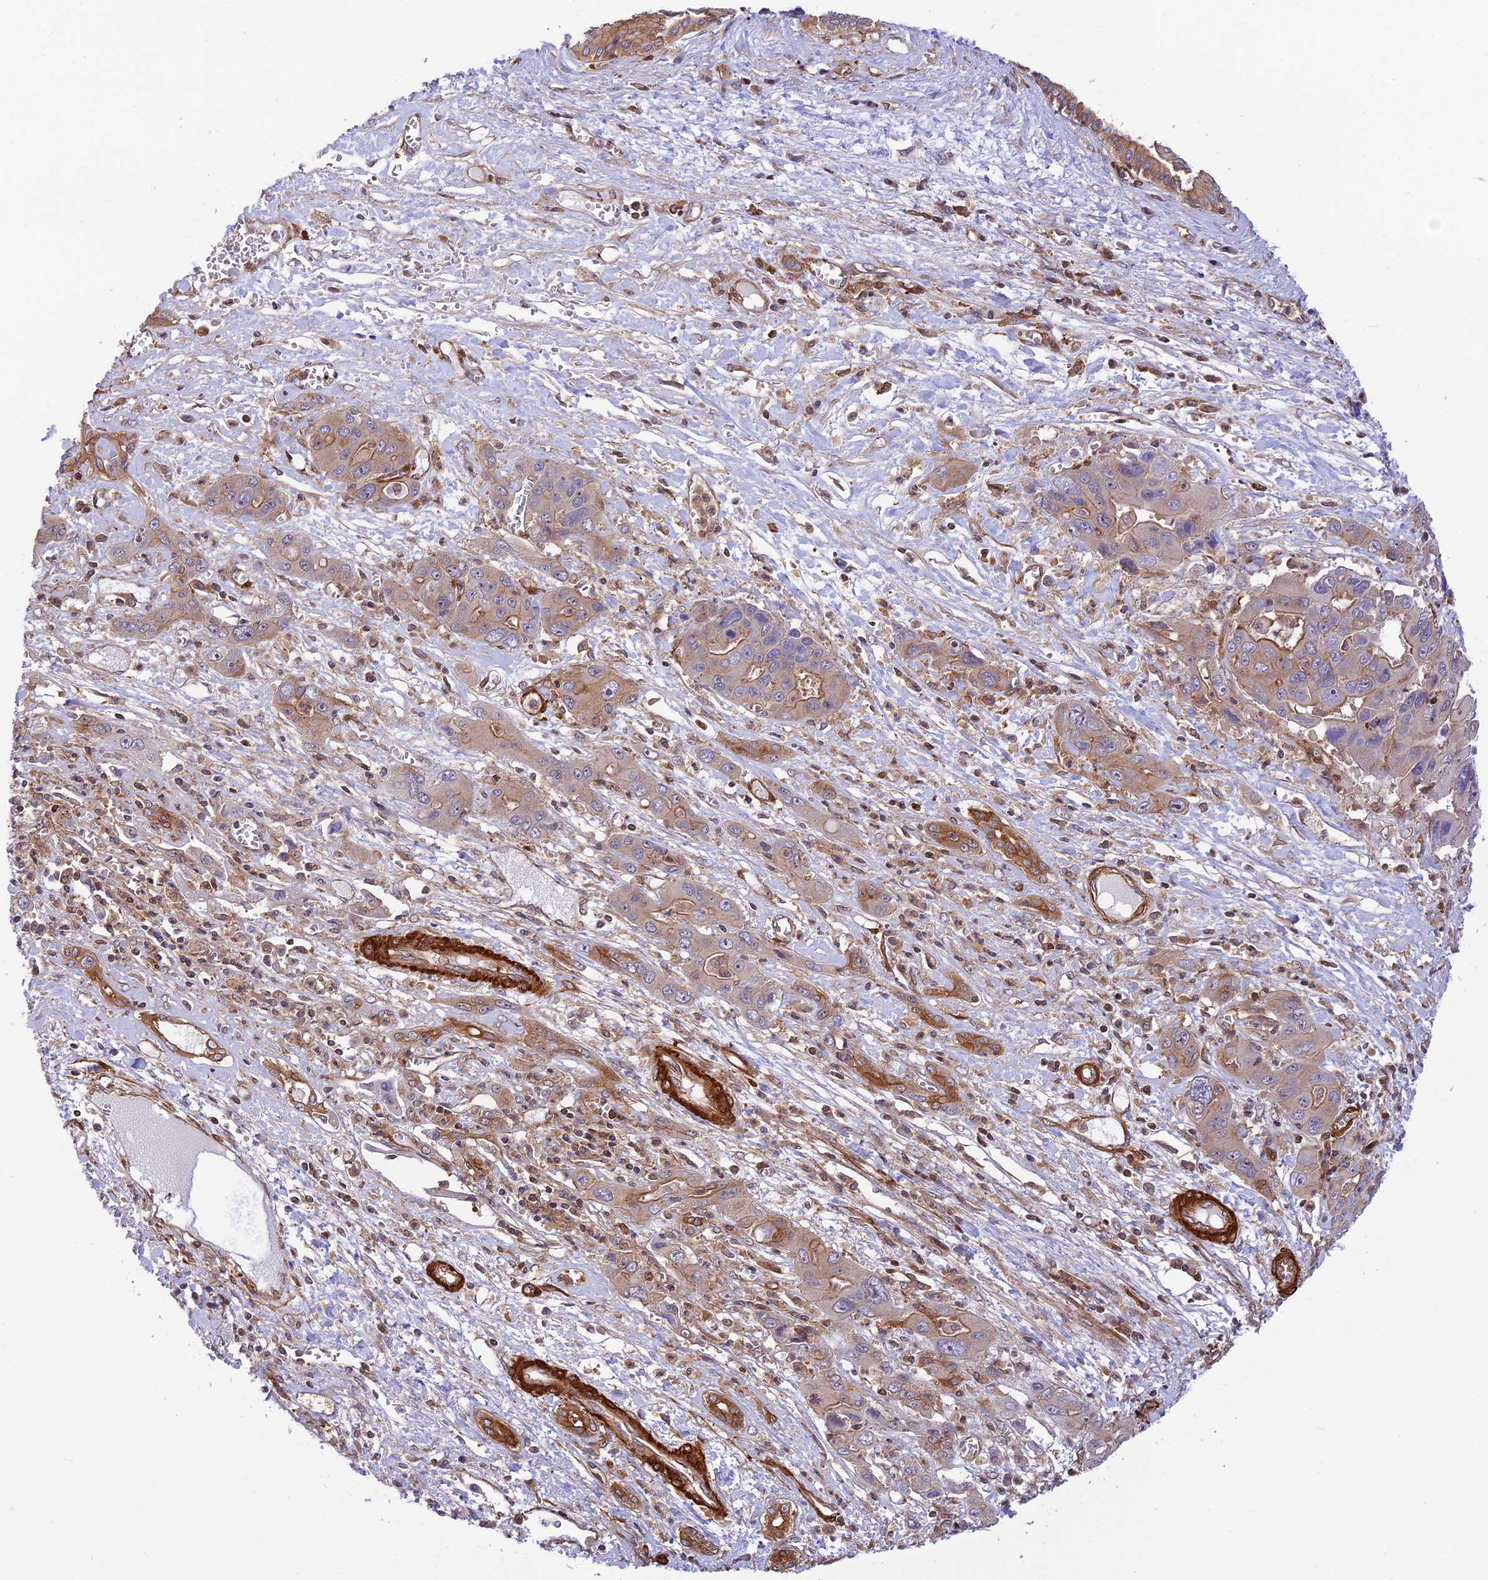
{"staining": {"intensity": "moderate", "quantity": "<25%", "location": "cytoplasmic/membranous"}, "tissue": "liver cancer", "cell_type": "Tumor cells", "image_type": "cancer", "snomed": [{"axis": "morphology", "description": "Cholangiocarcinoma"}, {"axis": "topography", "description": "Liver"}], "caption": "The micrograph shows immunohistochemical staining of liver cancer (cholangiocarcinoma). There is moderate cytoplasmic/membranous staining is identified in approximately <25% of tumor cells. (Stains: DAB in brown, nuclei in blue, Microscopy: brightfield microscopy at high magnification).", "gene": "EVI5L", "patient": {"sex": "male", "age": 67}}